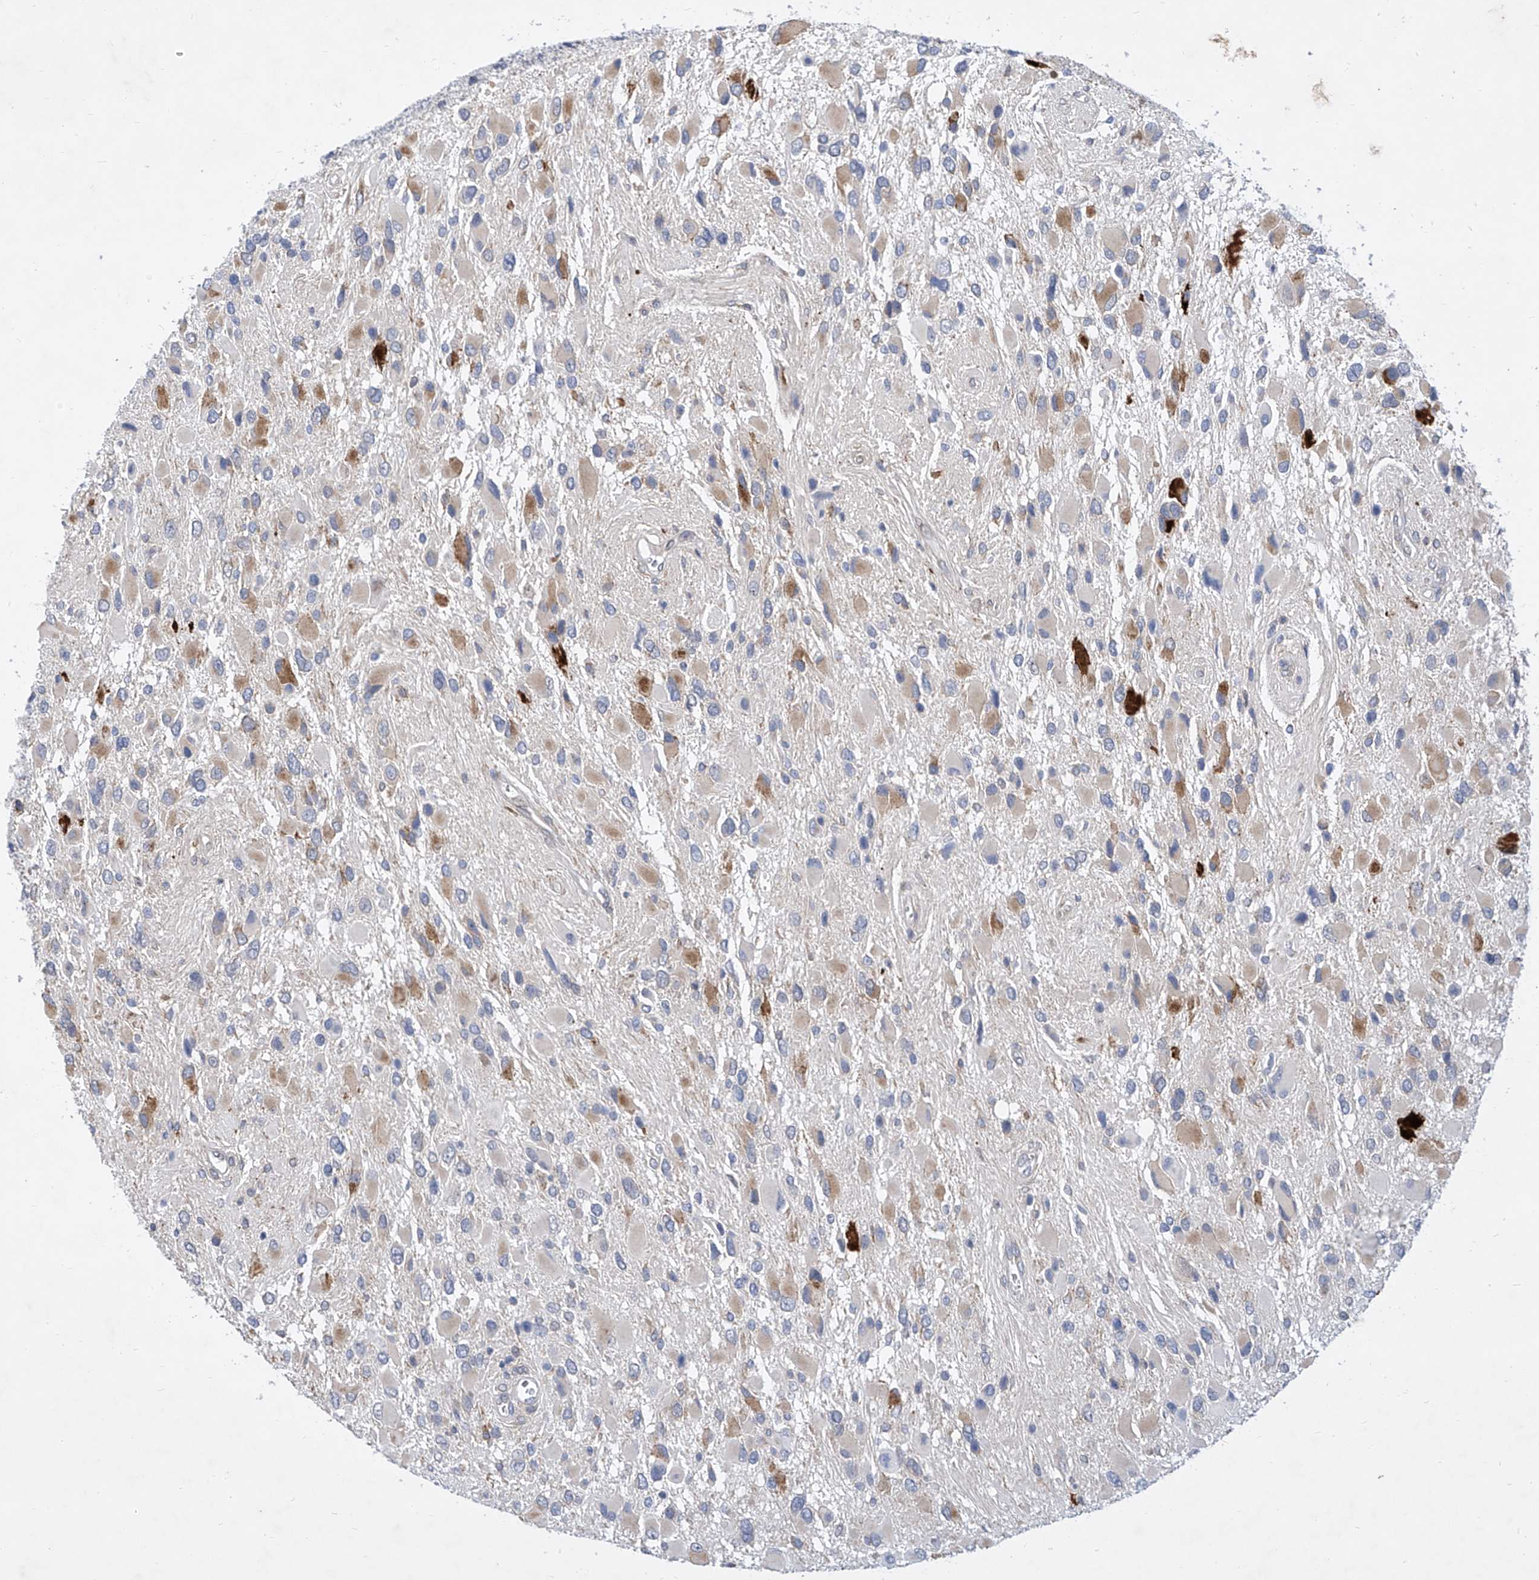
{"staining": {"intensity": "moderate", "quantity": "<25%", "location": "cytoplasmic/membranous"}, "tissue": "glioma", "cell_type": "Tumor cells", "image_type": "cancer", "snomed": [{"axis": "morphology", "description": "Glioma, malignant, High grade"}, {"axis": "topography", "description": "Brain"}], "caption": "The histopathology image shows immunohistochemical staining of glioma. There is moderate cytoplasmic/membranous expression is appreciated in approximately <25% of tumor cells. The staining was performed using DAB, with brown indicating positive protein expression. Nuclei are stained blue with hematoxylin.", "gene": "MX2", "patient": {"sex": "male", "age": 53}}